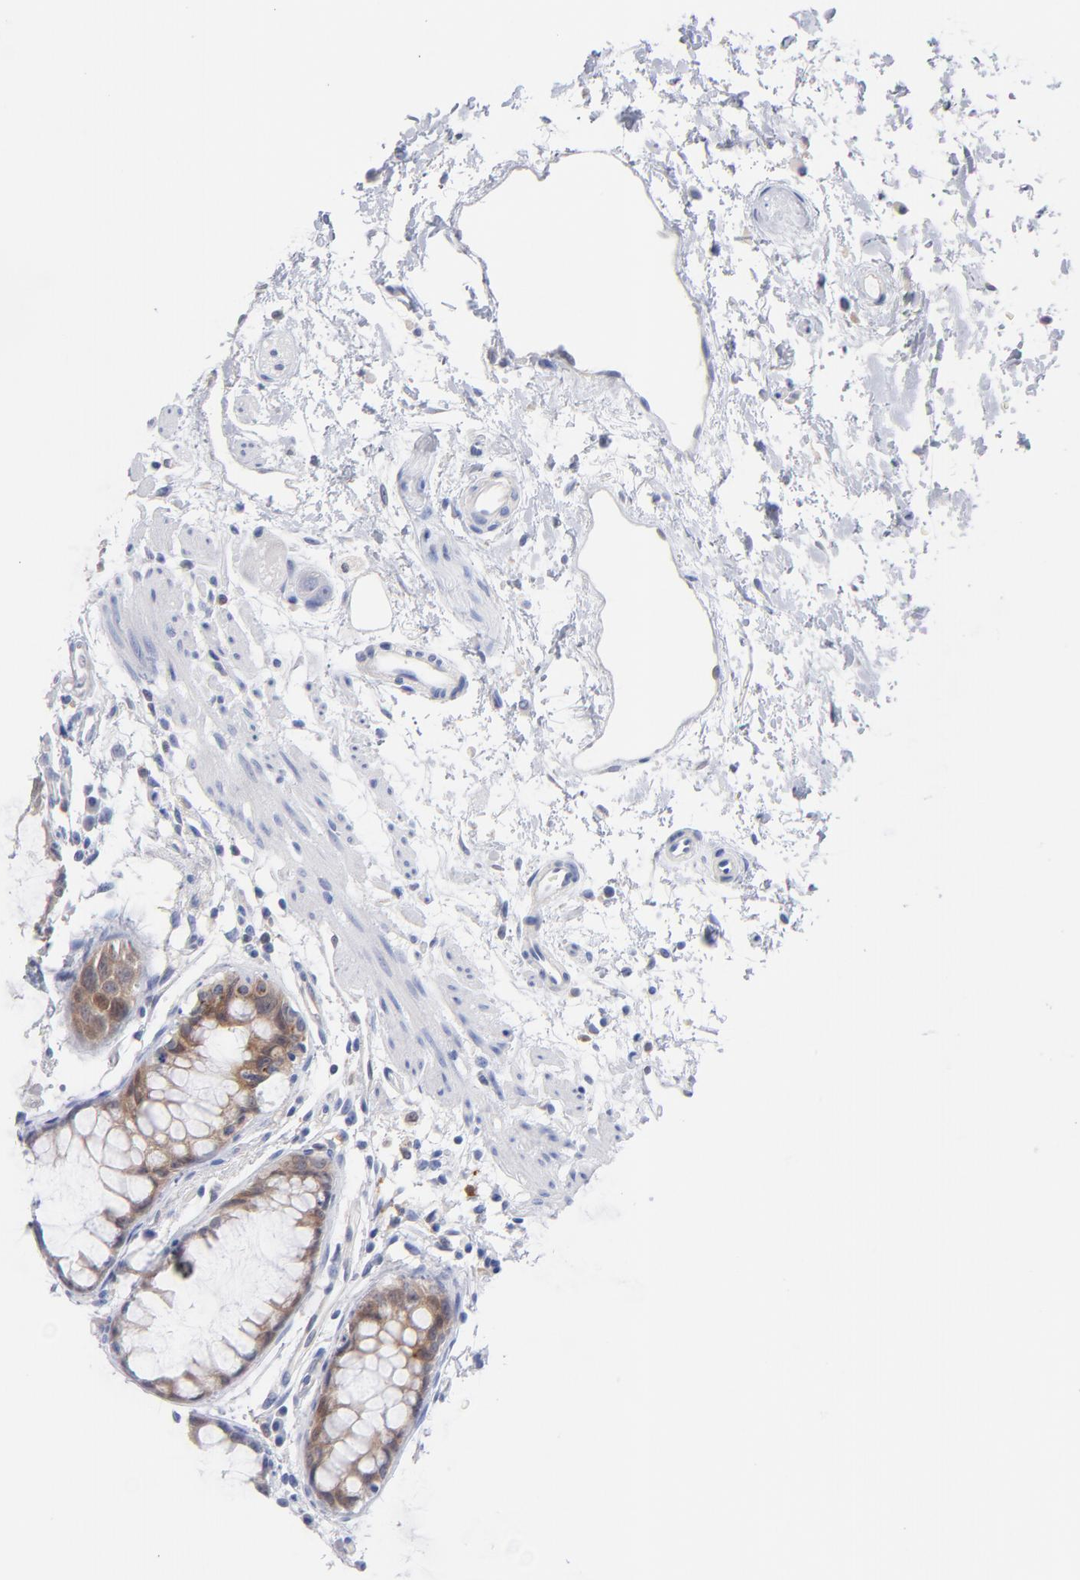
{"staining": {"intensity": "moderate", "quantity": "25%-75%", "location": "cytoplasmic/membranous"}, "tissue": "rectum", "cell_type": "Glandular cells", "image_type": "normal", "snomed": [{"axis": "morphology", "description": "Normal tissue, NOS"}, {"axis": "morphology", "description": "Adenocarcinoma, NOS"}, {"axis": "topography", "description": "Rectum"}], "caption": "Immunohistochemistry (IHC) micrograph of unremarkable human rectum stained for a protein (brown), which displays medium levels of moderate cytoplasmic/membranous staining in about 25%-75% of glandular cells.", "gene": "BID", "patient": {"sex": "female", "age": 65}}